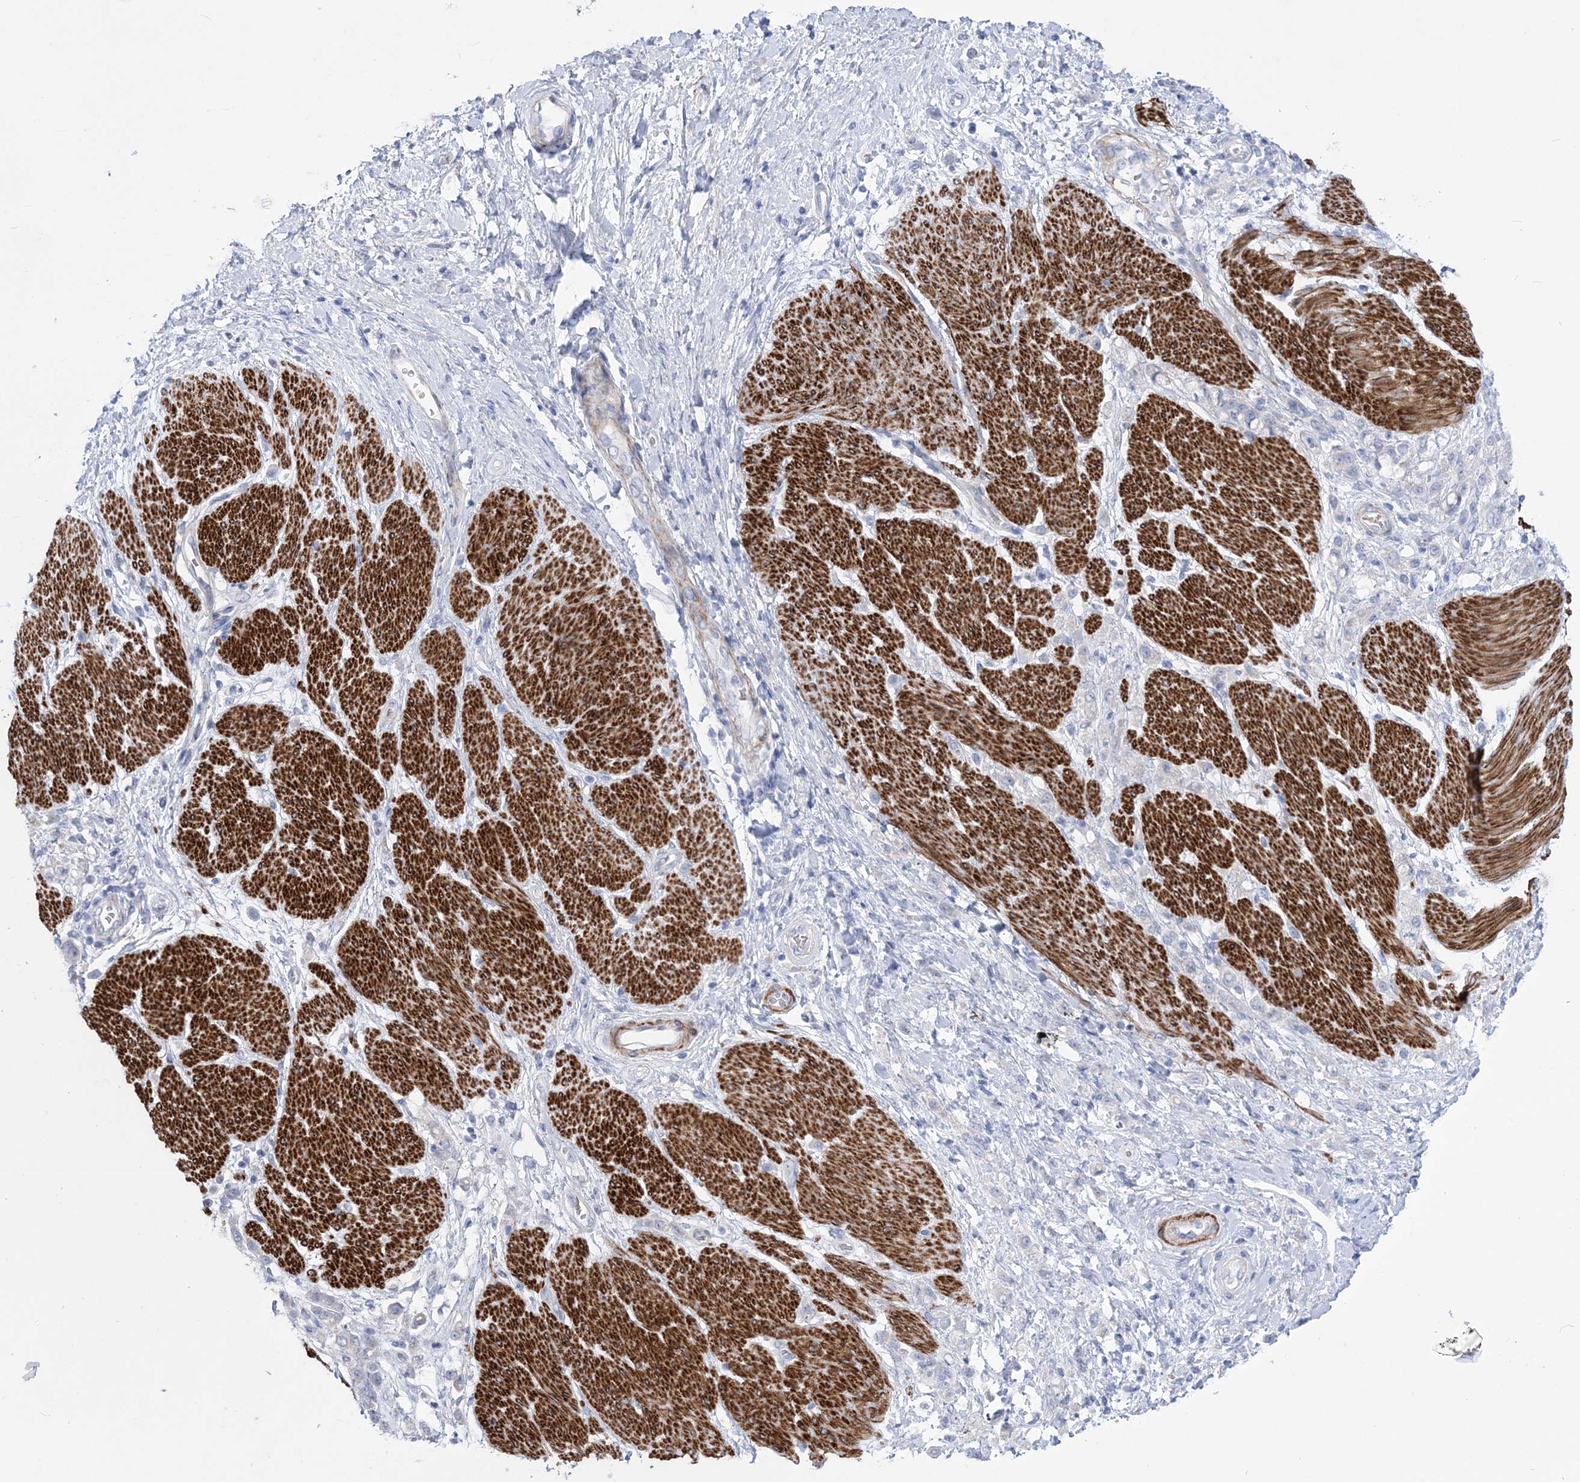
{"staining": {"intensity": "negative", "quantity": "none", "location": "none"}, "tissue": "stomach cancer", "cell_type": "Tumor cells", "image_type": "cancer", "snomed": [{"axis": "morphology", "description": "Adenocarcinoma, NOS"}, {"axis": "topography", "description": "Stomach"}], "caption": "Human stomach adenocarcinoma stained for a protein using immunohistochemistry reveals no expression in tumor cells.", "gene": "WDR74", "patient": {"sex": "female", "age": 60}}